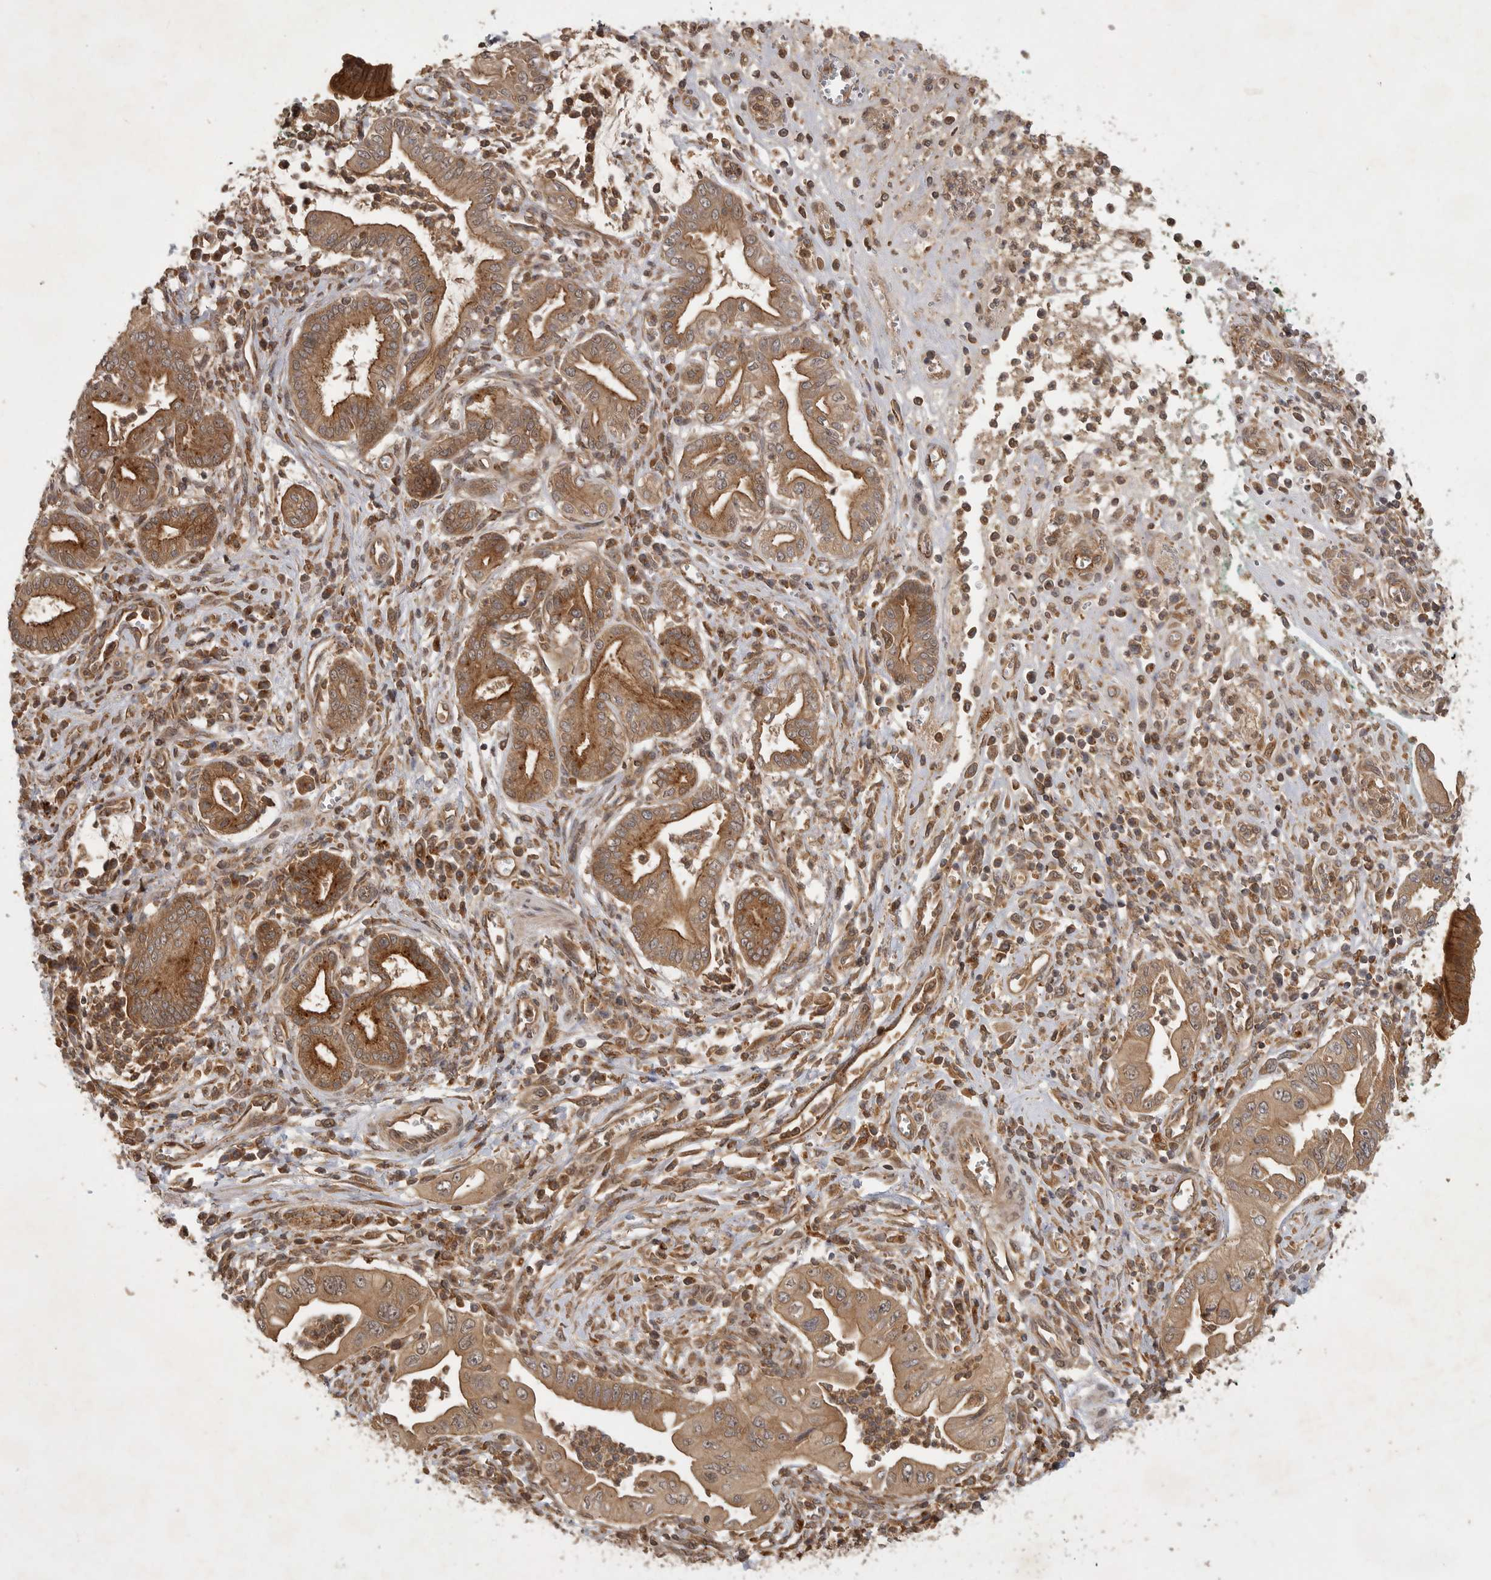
{"staining": {"intensity": "moderate", "quantity": ">75%", "location": "cytoplasmic/membranous"}, "tissue": "pancreatic cancer", "cell_type": "Tumor cells", "image_type": "cancer", "snomed": [{"axis": "morphology", "description": "Adenocarcinoma, NOS"}, {"axis": "topography", "description": "Pancreas"}], "caption": "A brown stain labels moderate cytoplasmic/membranous expression of a protein in human pancreatic cancer (adenocarcinoma) tumor cells.", "gene": "ZNF232", "patient": {"sex": "male", "age": 78}}